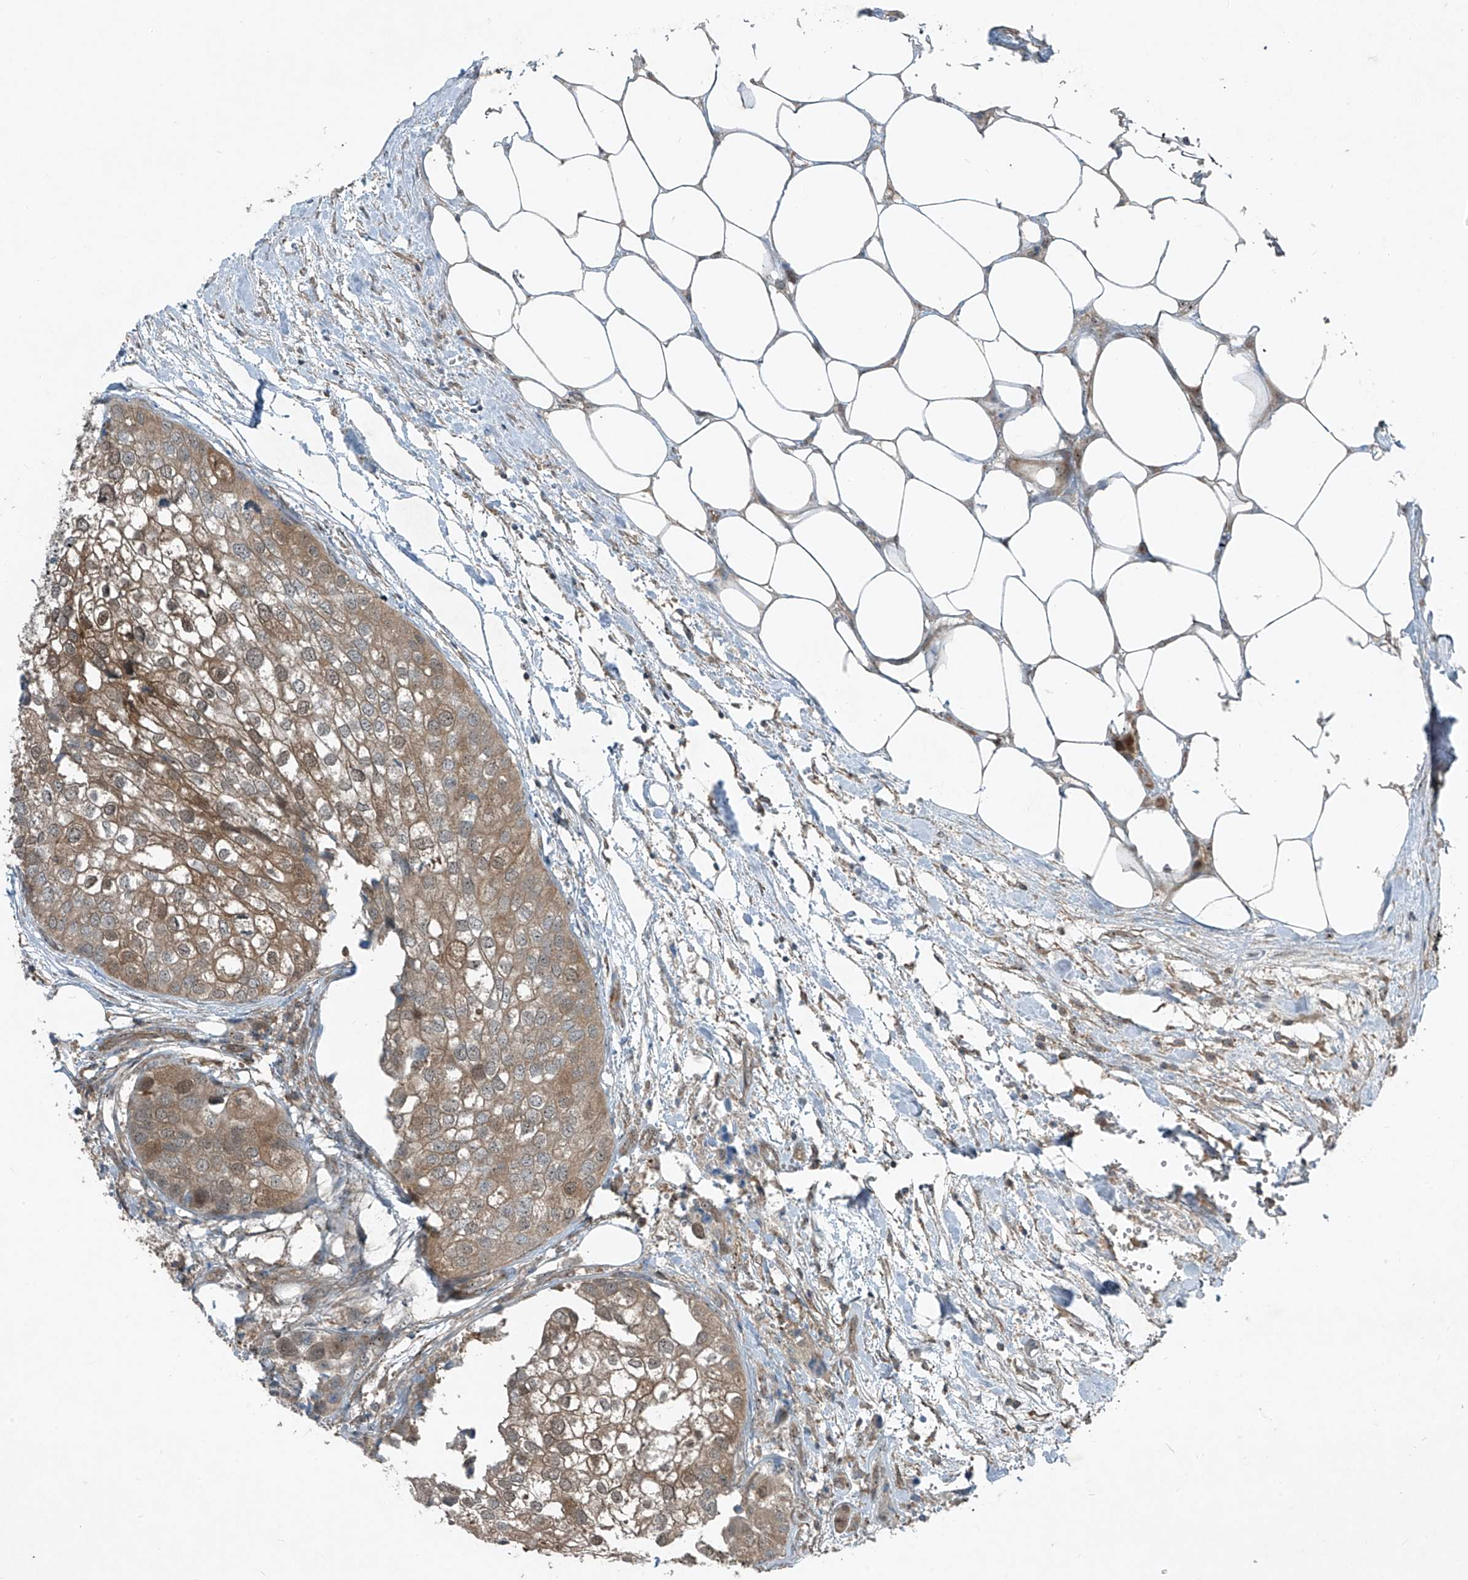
{"staining": {"intensity": "weak", "quantity": ">75%", "location": "cytoplasmic/membranous"}, "tissue": "urothelial cancer", "cell_type": "Tumor cells", "image_type": "cancer", "snomed": [{"axis": "morphology", "description": "Urothelial carcinoma, High grade"}, {"axis": "topography", "description": "Urinary bladder"}], "caption": "High-grade urothelial carcinoma tissue shows weak cytoplasmic/membranous staining in approximately >75% of tumor cells, visualized by immunohistochemistry.", "gene": "PPCS", "patient": {"sex": "male", "age": 64}}